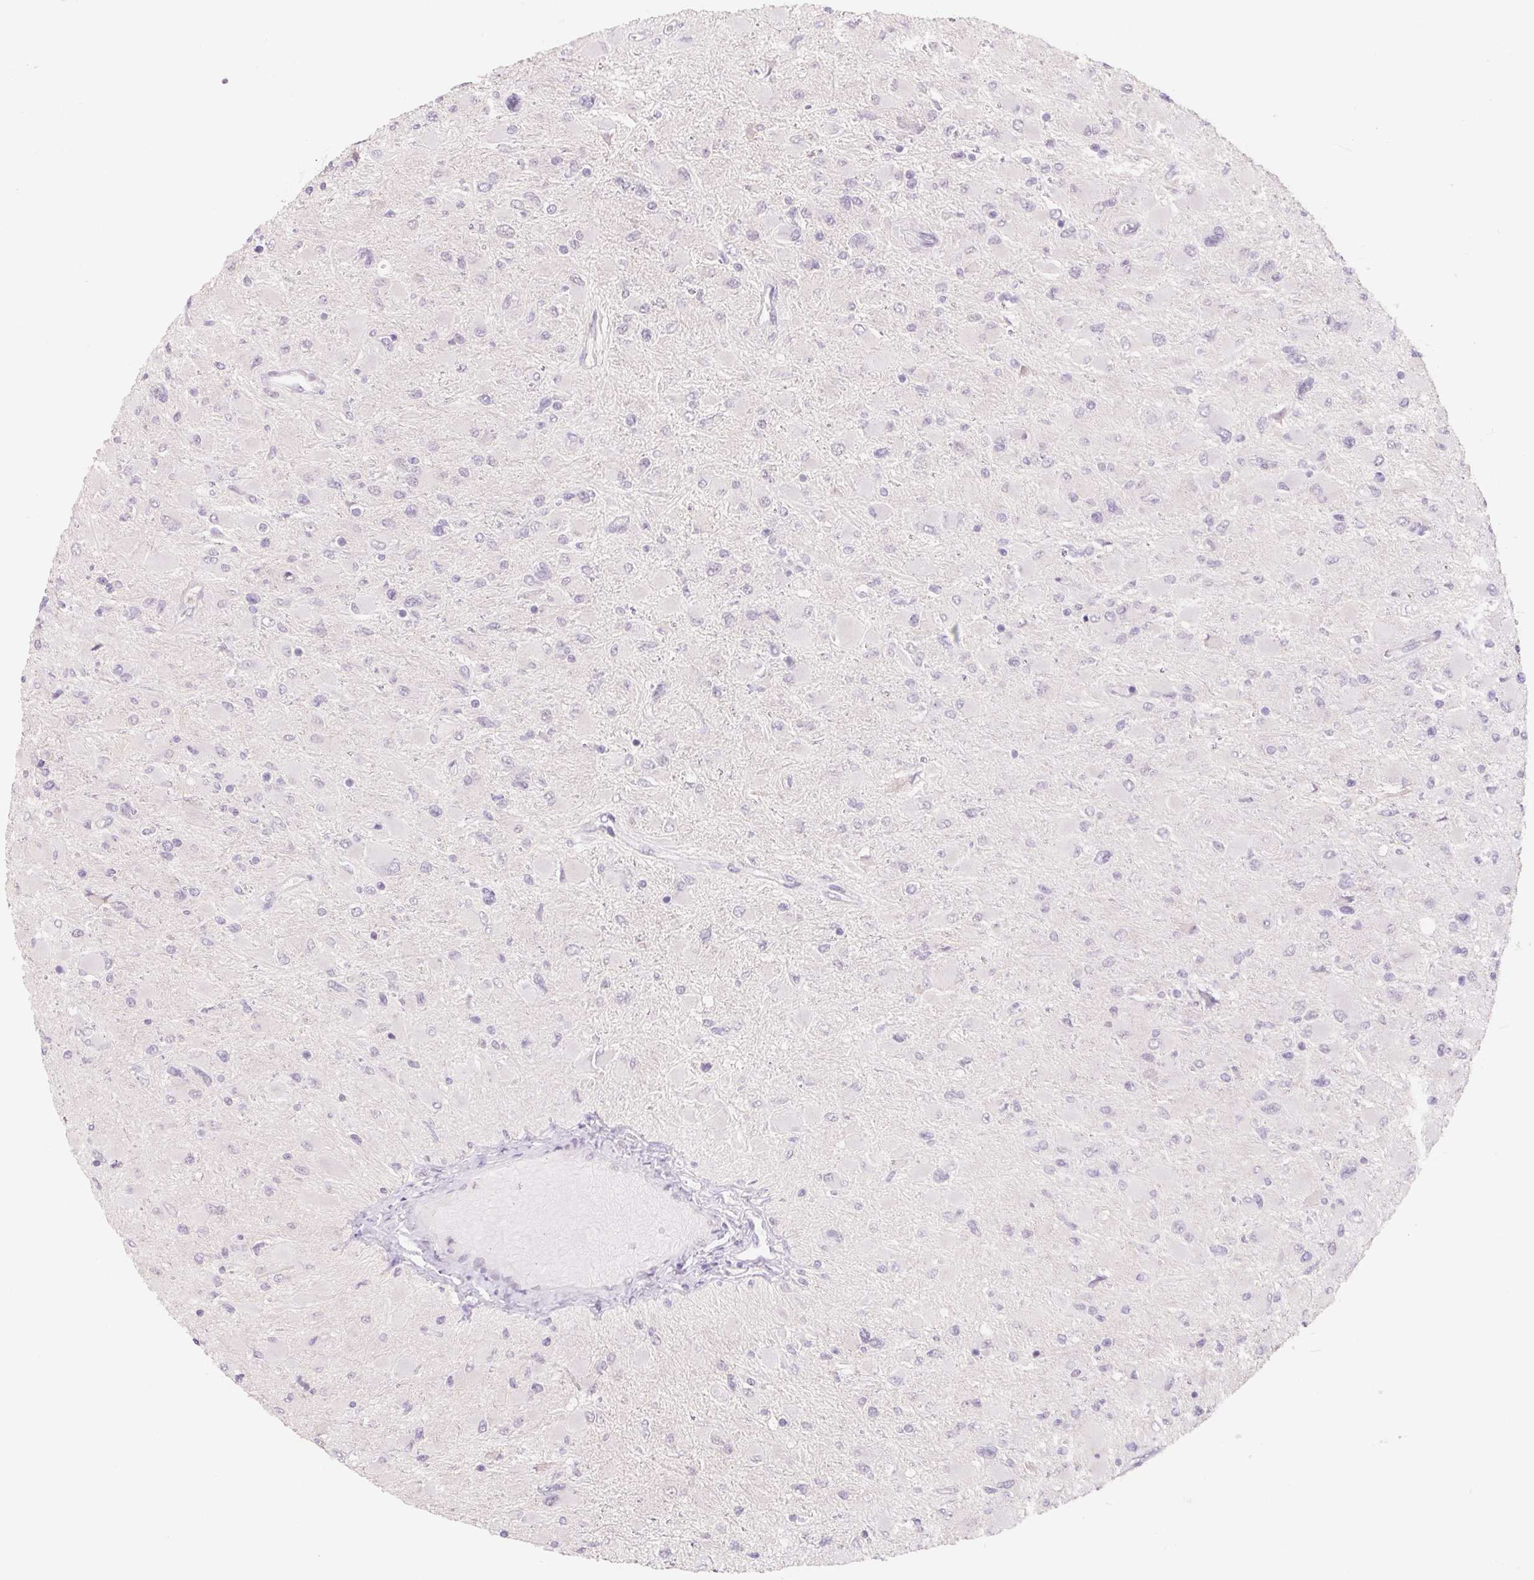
{"staining": {"intensity": "negative", "quantity": "none", "location": "none"}, "tissue": "glioma", "cell_type": "Tumor cells", "image_type": "cancer", "snomed": [{"axis": "morphology", "description": "Glioma, malignant, High grade"}, {"axis": "topography", "description": "Cerebral cortex"}], "caption": "Tumor cells are negative for protein expression in human glioma. (DAB (3,3'-diaminobenzidine) immunohistochemistry with hematoxylin counter stain).", "gene": "PNMA8B", "patient": {"sex": "female", "age": 36}}